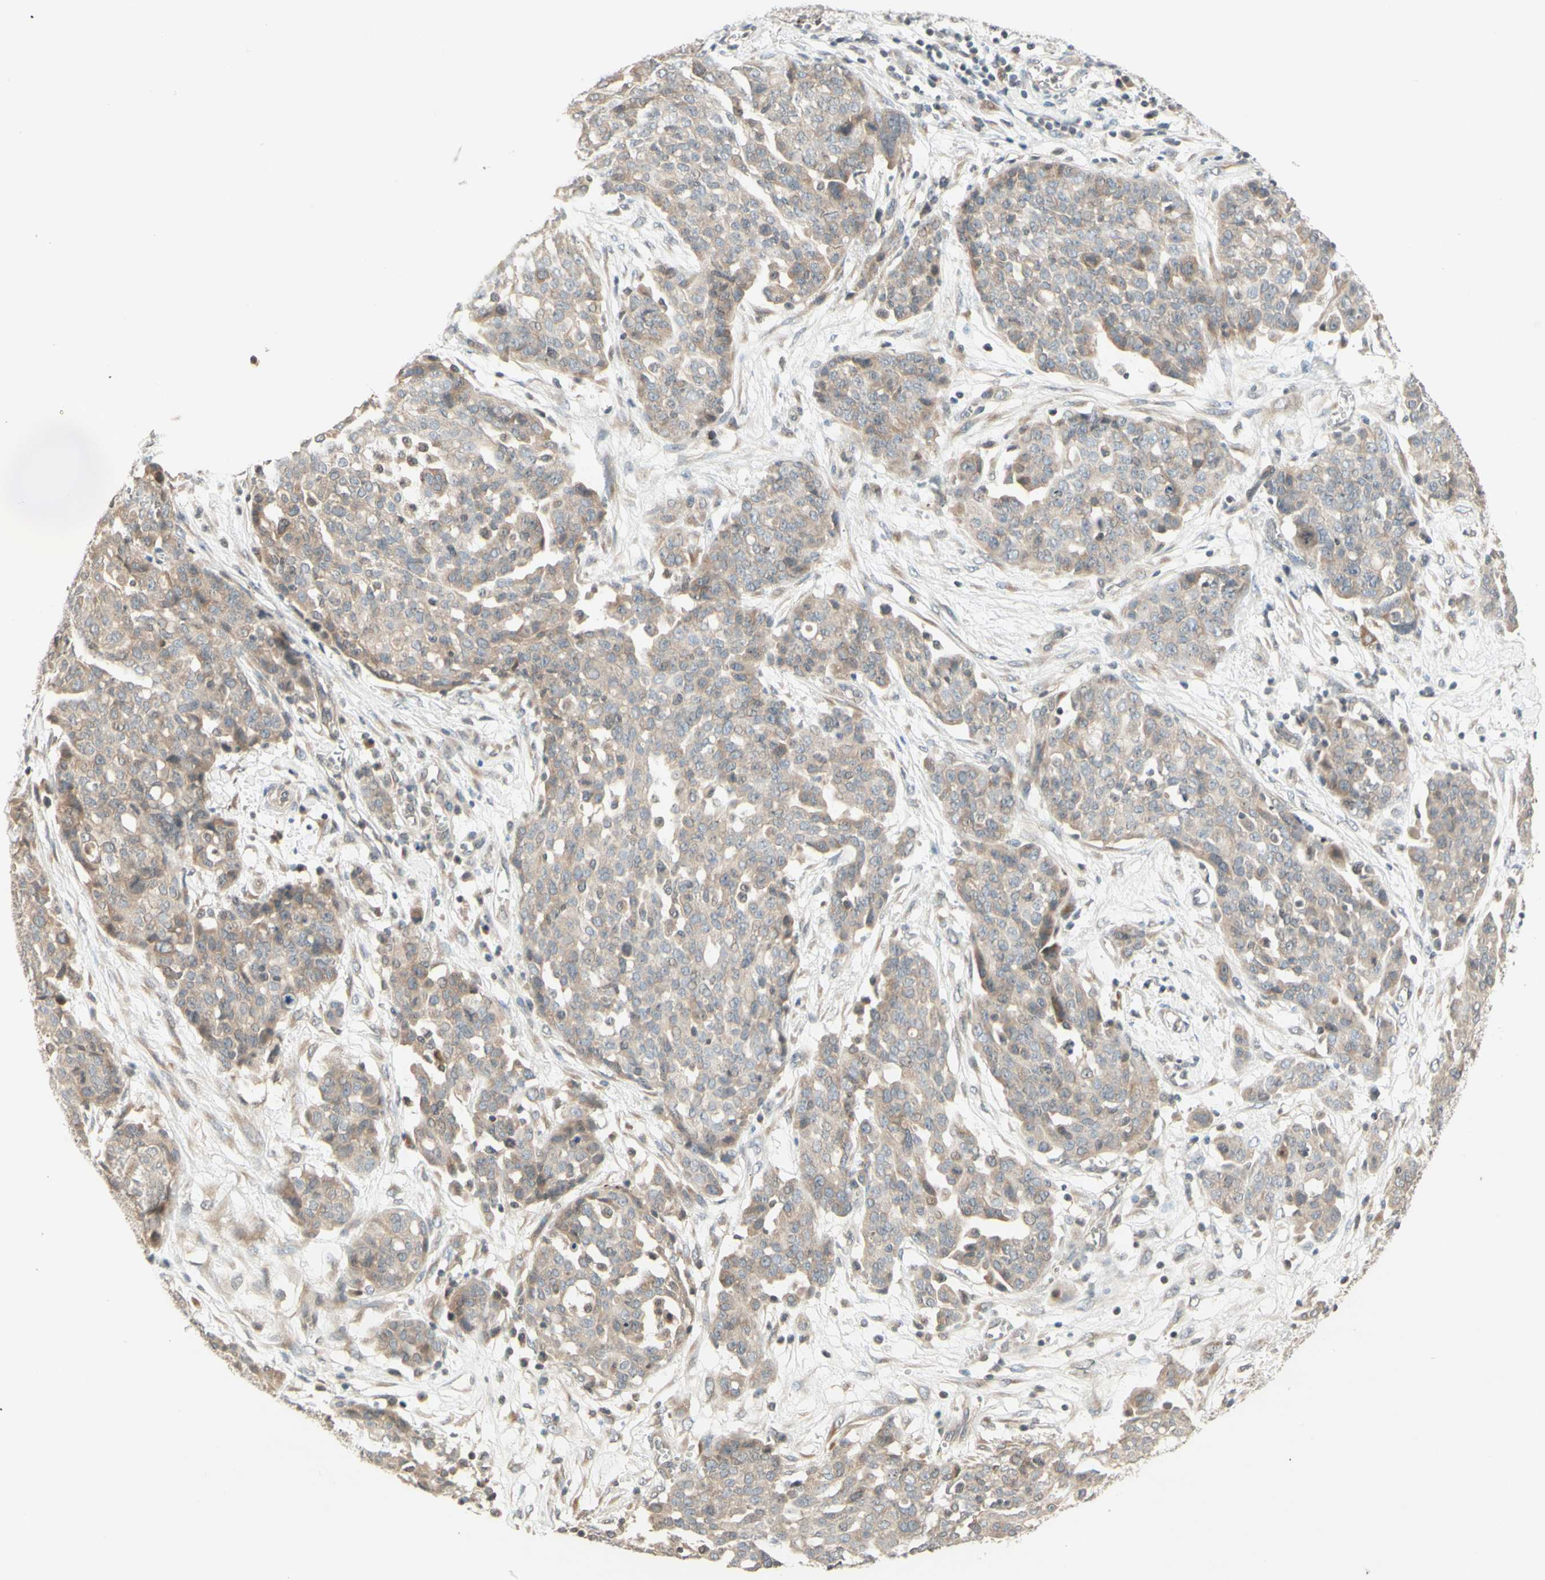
{"staining": {"intensity": "weak", "quantity": ">75%", "location": "cytoplasmic/membranous"}, "tissue": "ovarian cancer", "cell_type": "Tumor cells", "image_type": "cancer", "snomed": [{"axis": "morphology", "description": "Cystadenocarcinoma, serous, NOS"}, {"axis": "topography", "description": "Soft tissue"}, {"axis": "topography", "description": "Ovary"}], "caption": "The histopathology image demonstrates staining of ovarian cancer, revealing weak cytoplasmic/membranous protein positivity (brown color) within tumor cells.", "gene": "ZW10", "patient": {"sex": "female", "age": 57}}